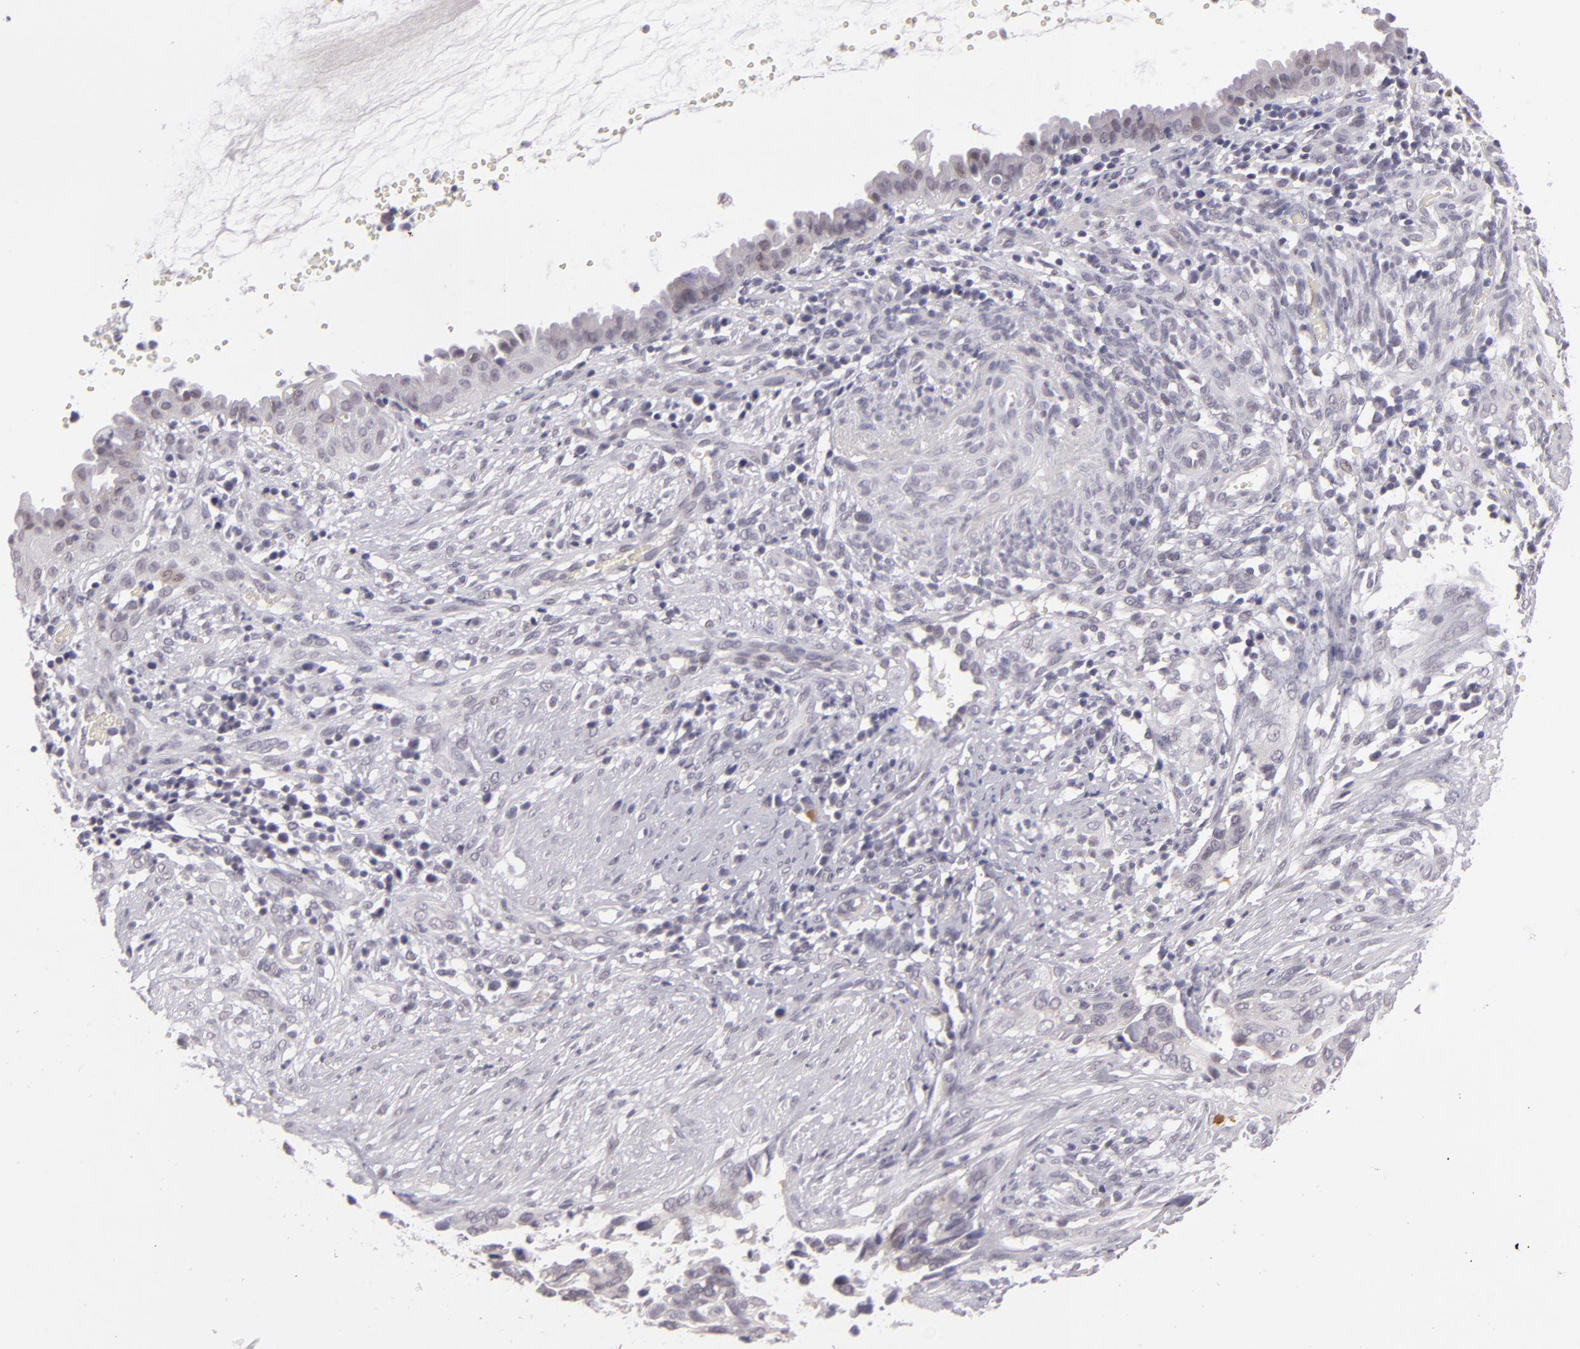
{"staining": {"intensity": "weak", "quantity": "<25%", "location": "nuclear"}, "tissue": "cervical cancer", "cell_type": "Tumor cells", "image_type": "cancer", "snomed": [{"axis": "morphology", "description": "Normal tissue, NOS"}, {"axis": "morphology", "description": "Squamous cell carcinoma, NOS"}, {"axis": "topography", "description": "Cervix"}], "caption": "An IHC micrograph of cervical cancer (squamous cell carcinoma) is shown. There is no staining in tumor cells of cervical cancer (squamous cell carcinoma).", "gene": "ZNF205", "patient": {"sex": "female", "age": 45}}